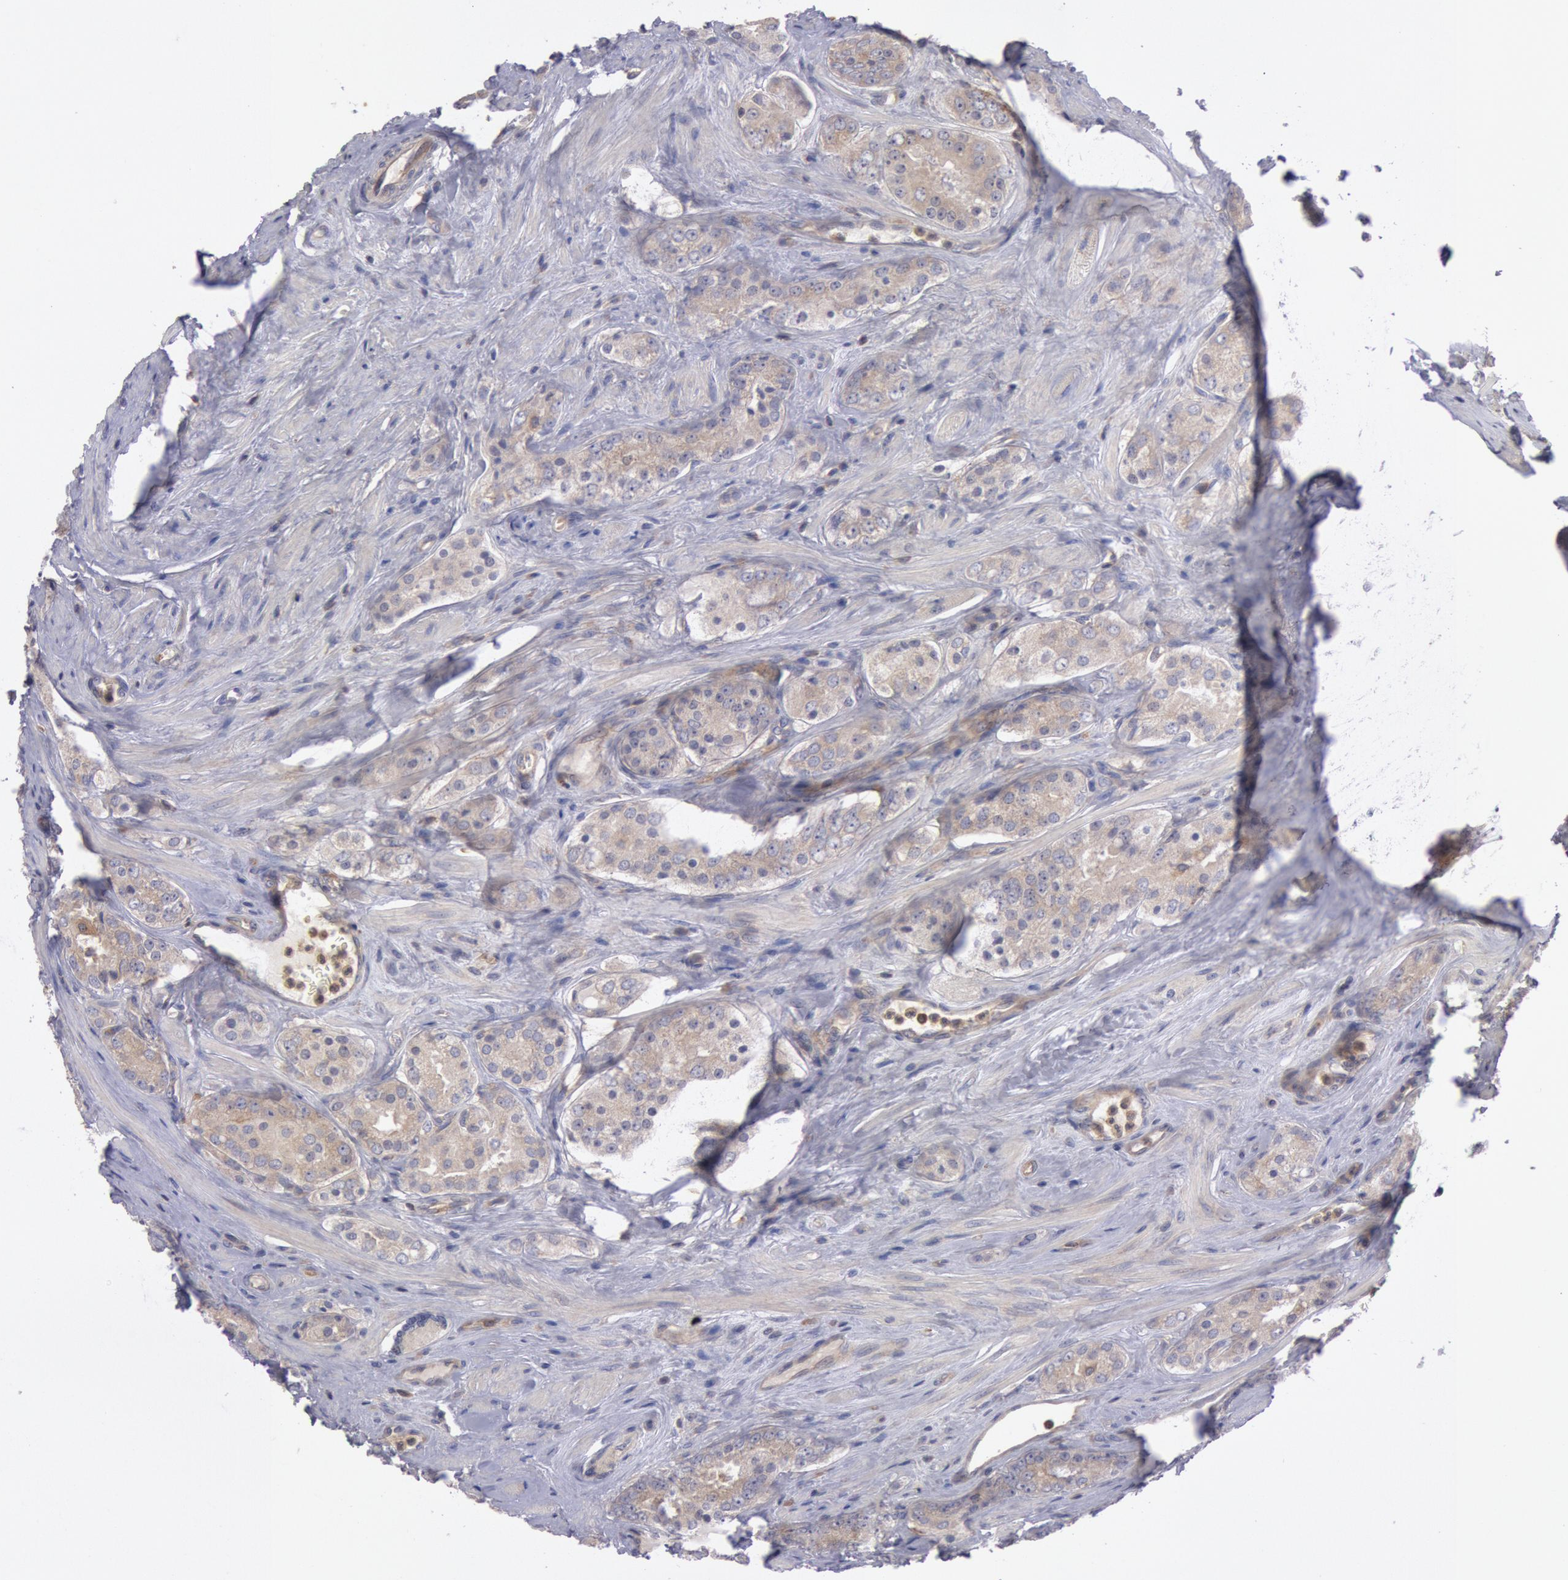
{"staining": {"intensity": "weak", "quantity": "25%-75%", "location": "cytoplasmic/membranous"}, "tissue": "prostate cancer", "cell_type": "Tumor cells", "image_type": "cancer", "snomed": [{"axis": "morphology", "description": "Adenocarcinoma, Medium grade"}, {"axis": "topography", "description": "Prostate"}], "caption": "An immunohistochemistry histopathology image of tumor tissue is shown. Protein staining in brown shows weak cytoplasmic/membranous positivity in prostate medium-grade adenocarcinoma within tumor cells. (IHC, brightfield microscopy, high magnification).", "gene": "PIK3R1", "patient": {"sex": "male", "age": 60}}